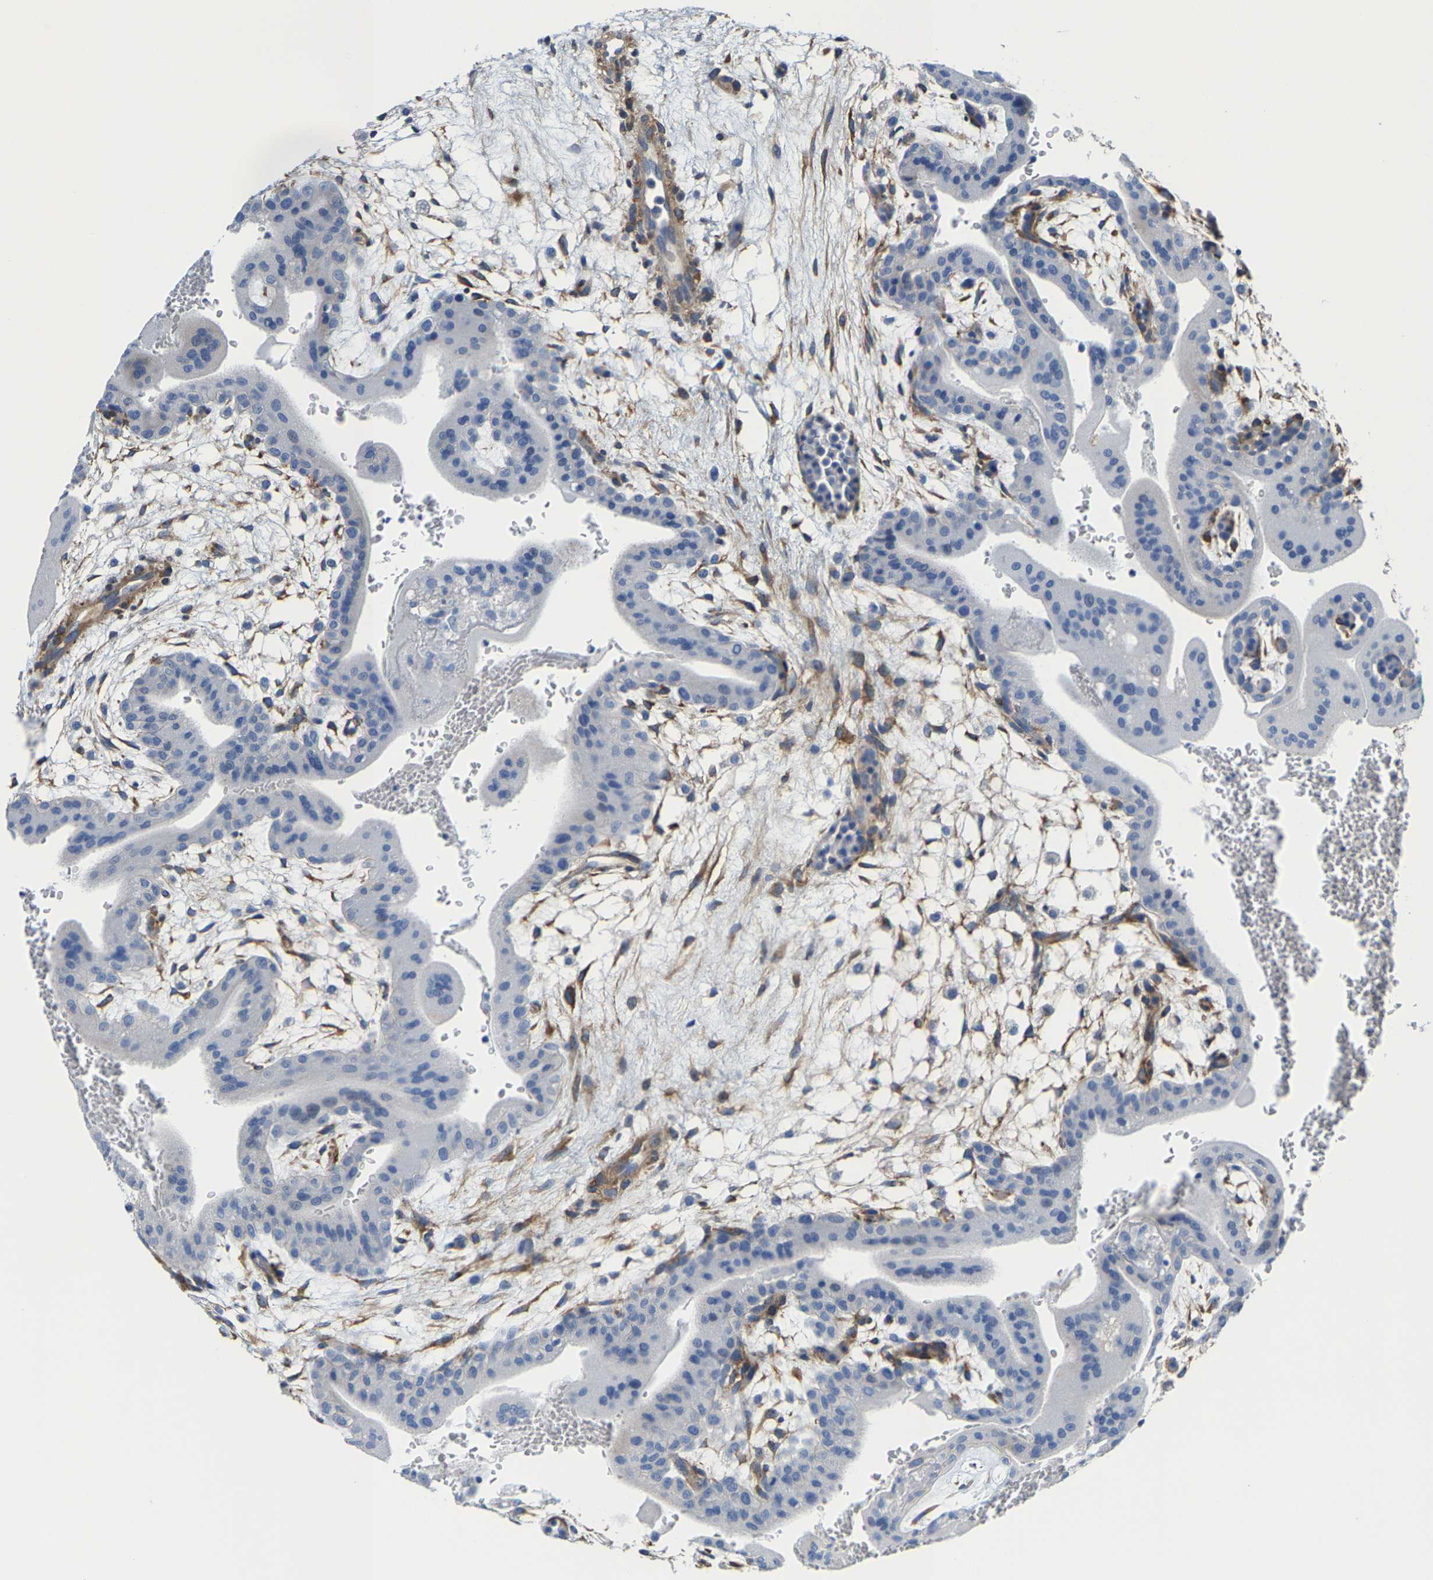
{"staining": {"intensity": "weak", "quantity": "<25%", "location": "cytoplasmic/membranous"}, "tissue": "placenta", "cell_type": "Decidual cells", "image_type": "normal", "snomed": [{"axis": "morphology", "description": "Normal tissue, NOS"}, {"axis": "topography", "description": "Placenta"}], "caption": "A high-resolution photomicrograph shows IHC staining of benign placenta, which displays no significant staining in decidual cells.", "gene": "DSCAM", "patient": {"sex": "female", "age": 35}}